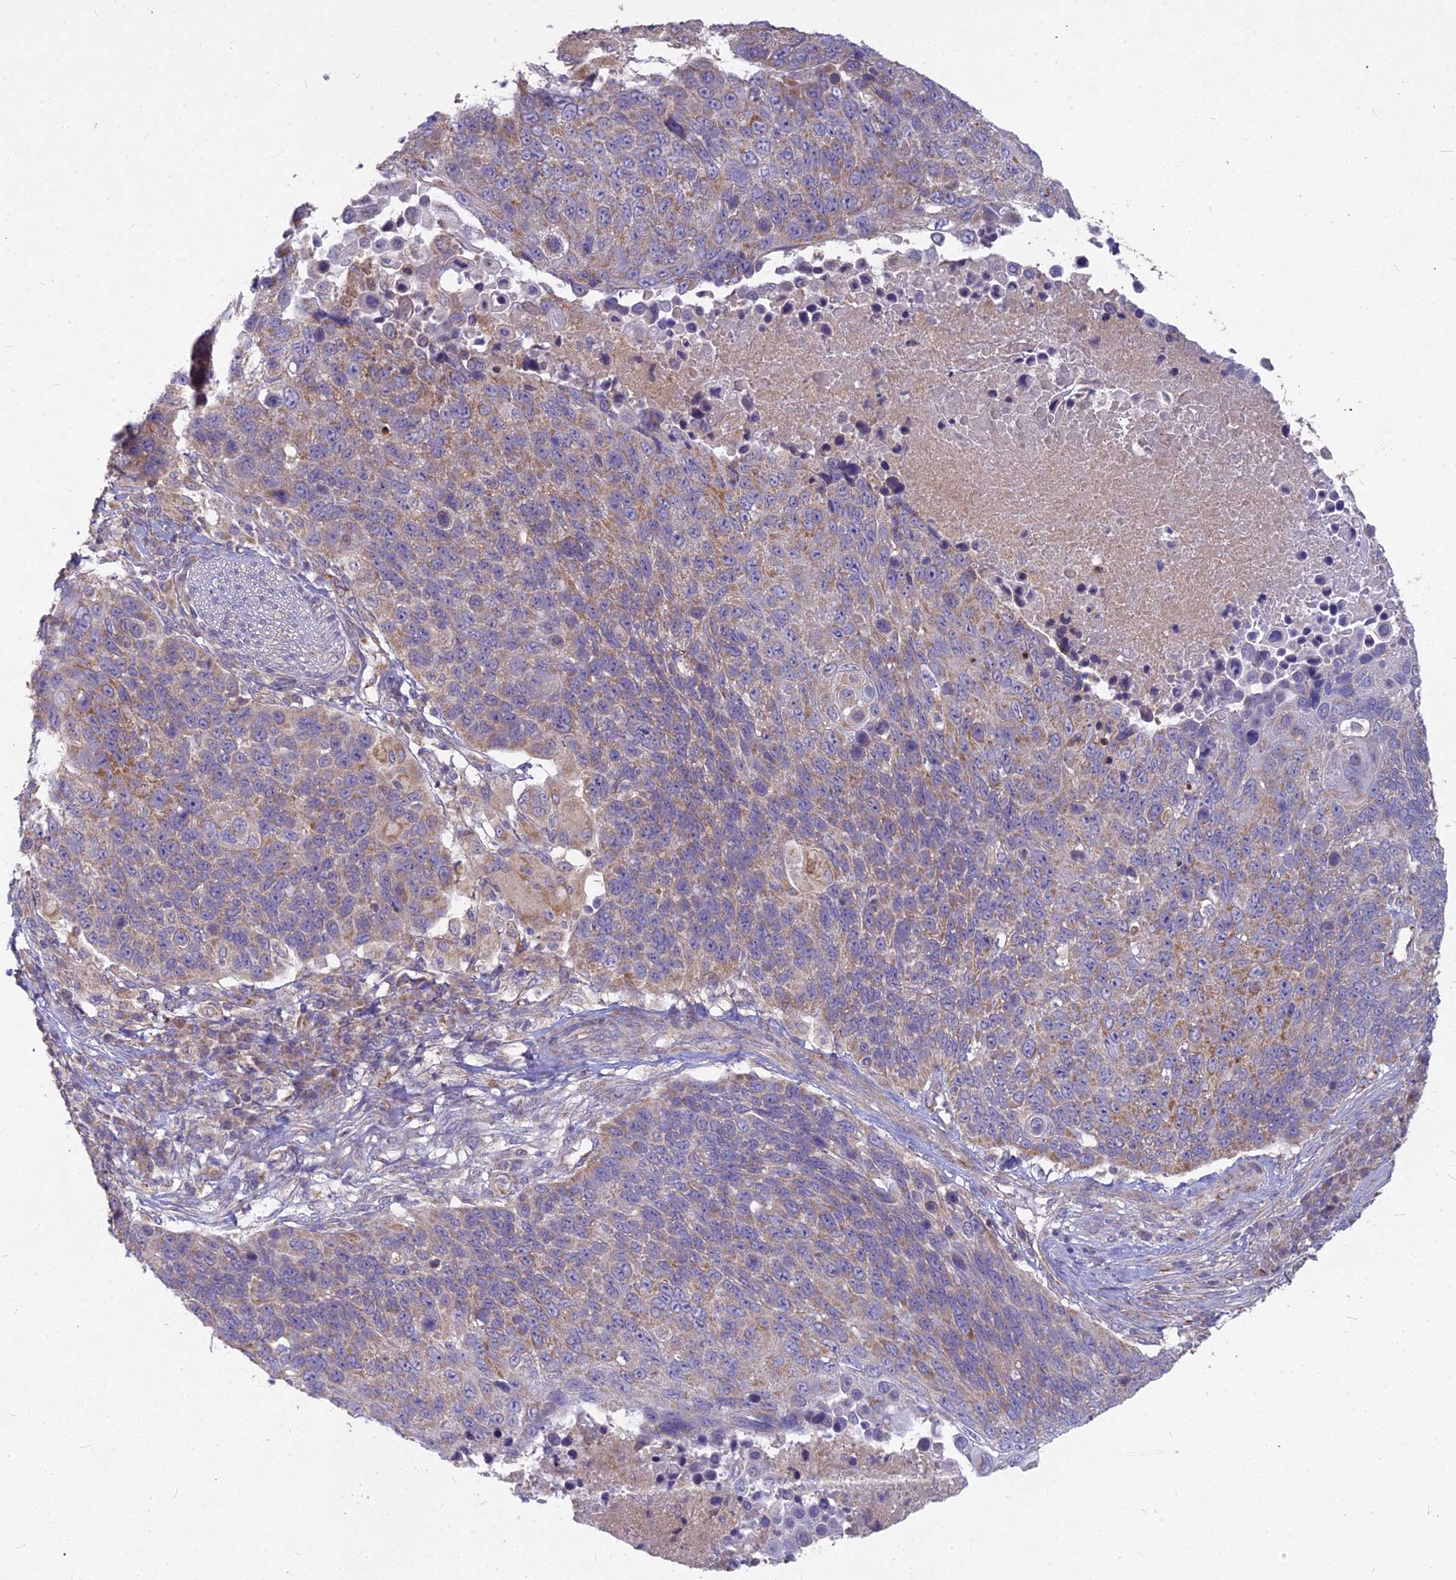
{"staining": {"intensity": "moderate", "quantity": "25%-75%", "location": "cytoplasmic/membranous"}, "tissue": "lung cancer", "cell_type": "Tumor cells", "image_type": "cancer", "snomed": [{"axis": "morphology", "description": "Normal tissue, NOS"}, {"axis": "morphology", "description": "Squamous cell carcinoma, NOS"}, {"axis": "topography", "description": "Lymph node"}, {"axis": "topography", "description": "Lung"}], "caption": "A micrograph of human lung cancer stained for a protein exhibits moderate cytoplasmic/membranous brown staining in tumor cells. (Stains: DAB in brown, nuclei in blue, Microscopy: brightfield microscopy at high magnification).", "gene": "MICU2", "patient": {"sex": "male", "age": 66}}